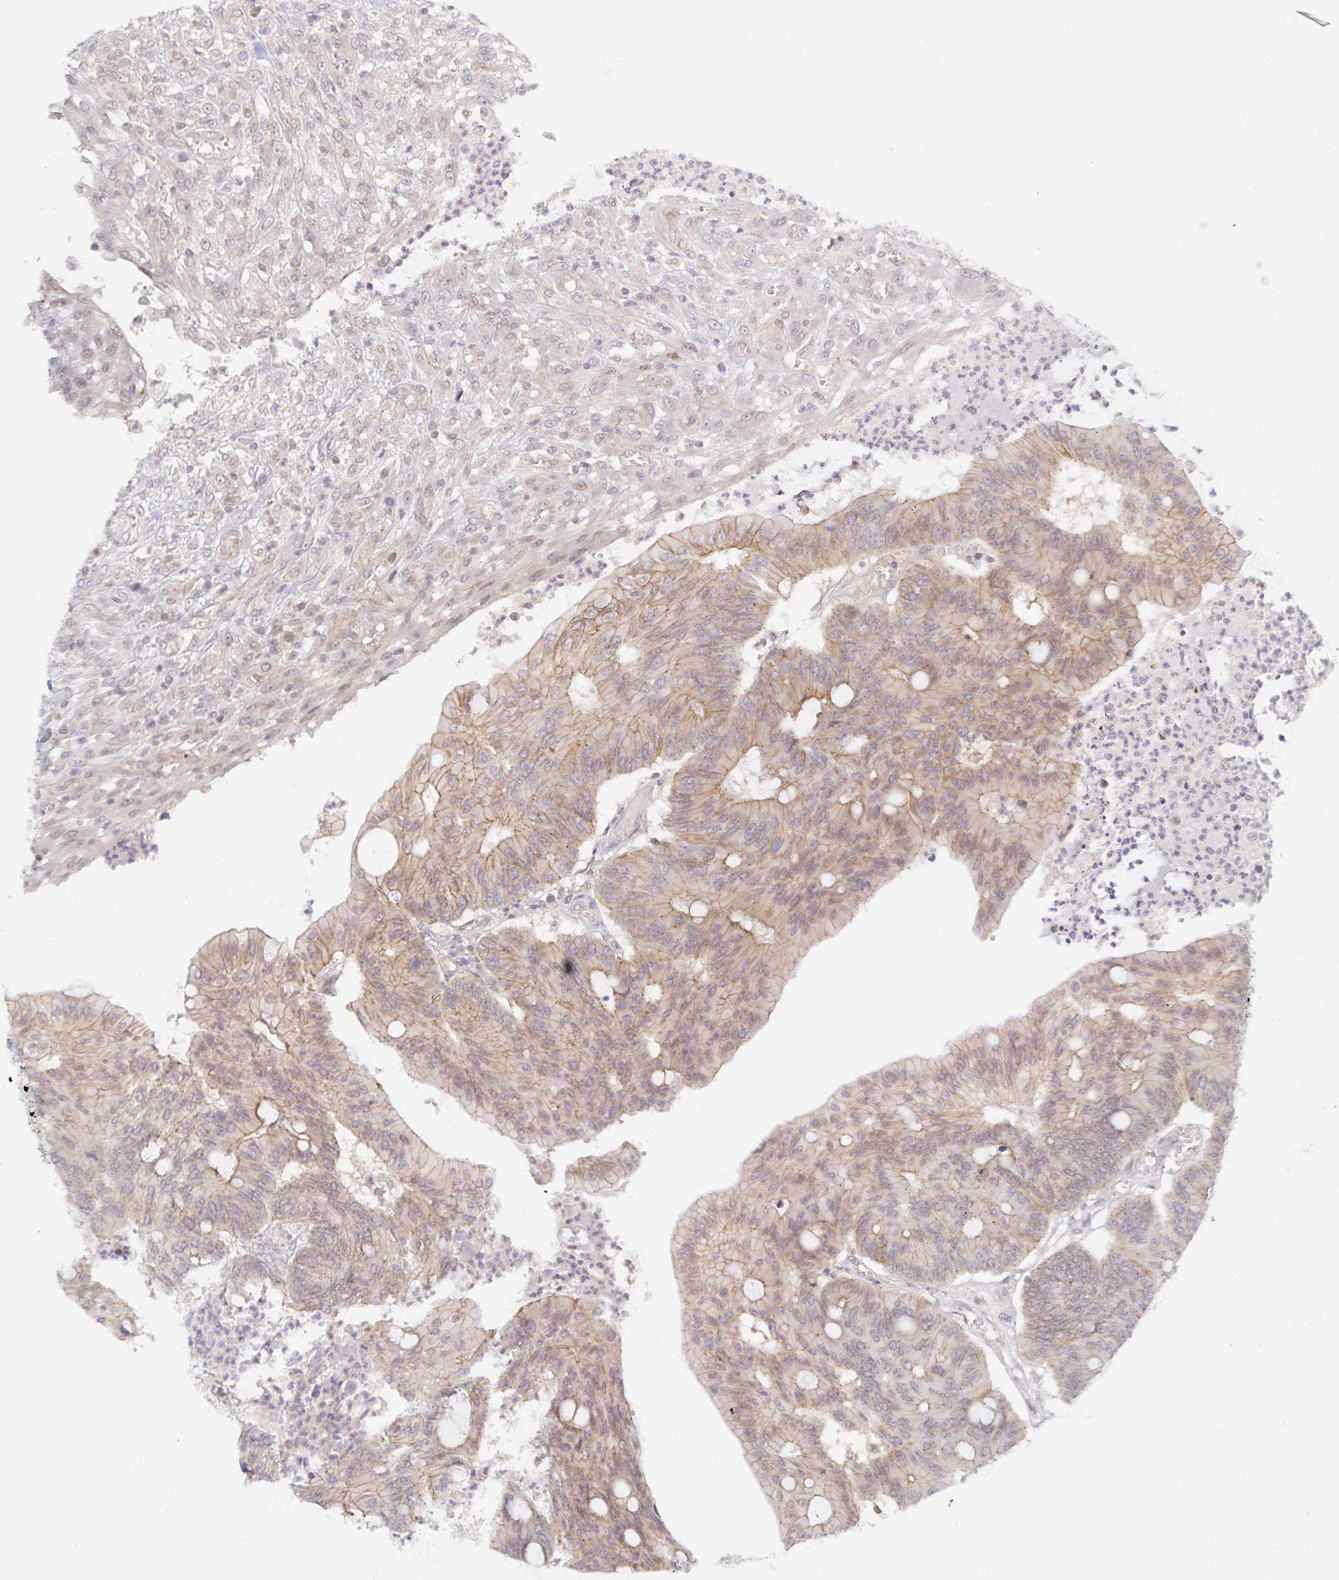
{"staining": {"intensity": "weak", "quantity": ">75%", "location": "cytoplasmic/membranous"}, "tissue": "colorectal cancer", "cell_type": "Tumor cells", "image_type": "cancer", "snomed": [{"axis": "morphology", "description": "Adenocarcinoma, NOS"}, {"axis": "topography", "description": "Colon"}], "caption": "Tumor cells reveal weak cytoplasmic/membranous staining in approximately >75% of cells in colorectal adenocarcinoma.", "gene": "RAB9B", "patient": {"sex": "male", "age": 65}}